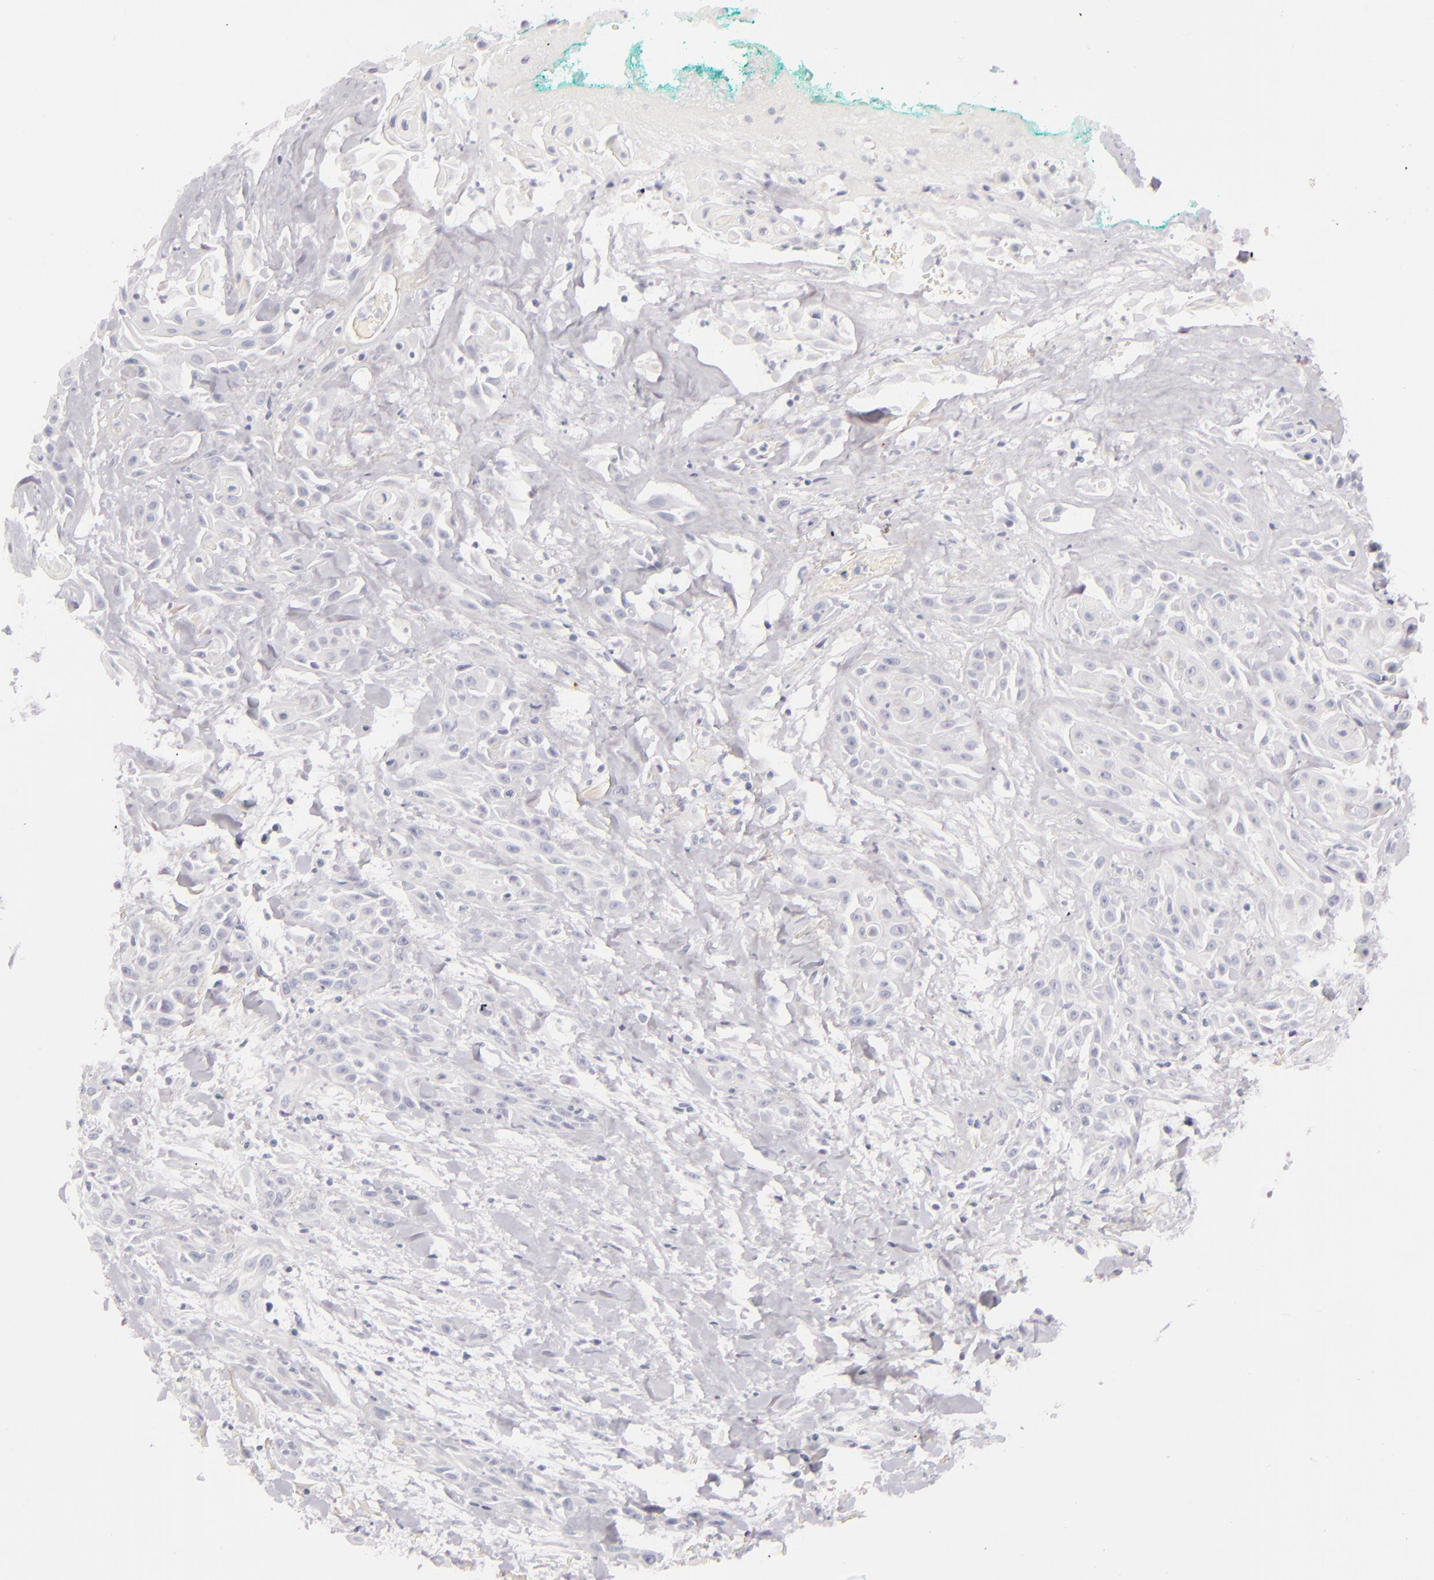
{"staining": {"intensity": "negative", "quantity": "none", "location": "none"}, "tissue": "skin cancer", "cell_type": "Tumor cells", "image_type": "cancer", "snomed": [{"axis": "morphology", "description": "Squamous cell carcinoma, NOS"}, {"axis": "topography", "description": "Skin"}, {"axis": "topography", "description": "Anal"}], "caption": "There is no significant expression in tumor cells of skin squamous cell carcinoma.", "gene": "CD207", "patient": {"sex": "male", "age": 64}}